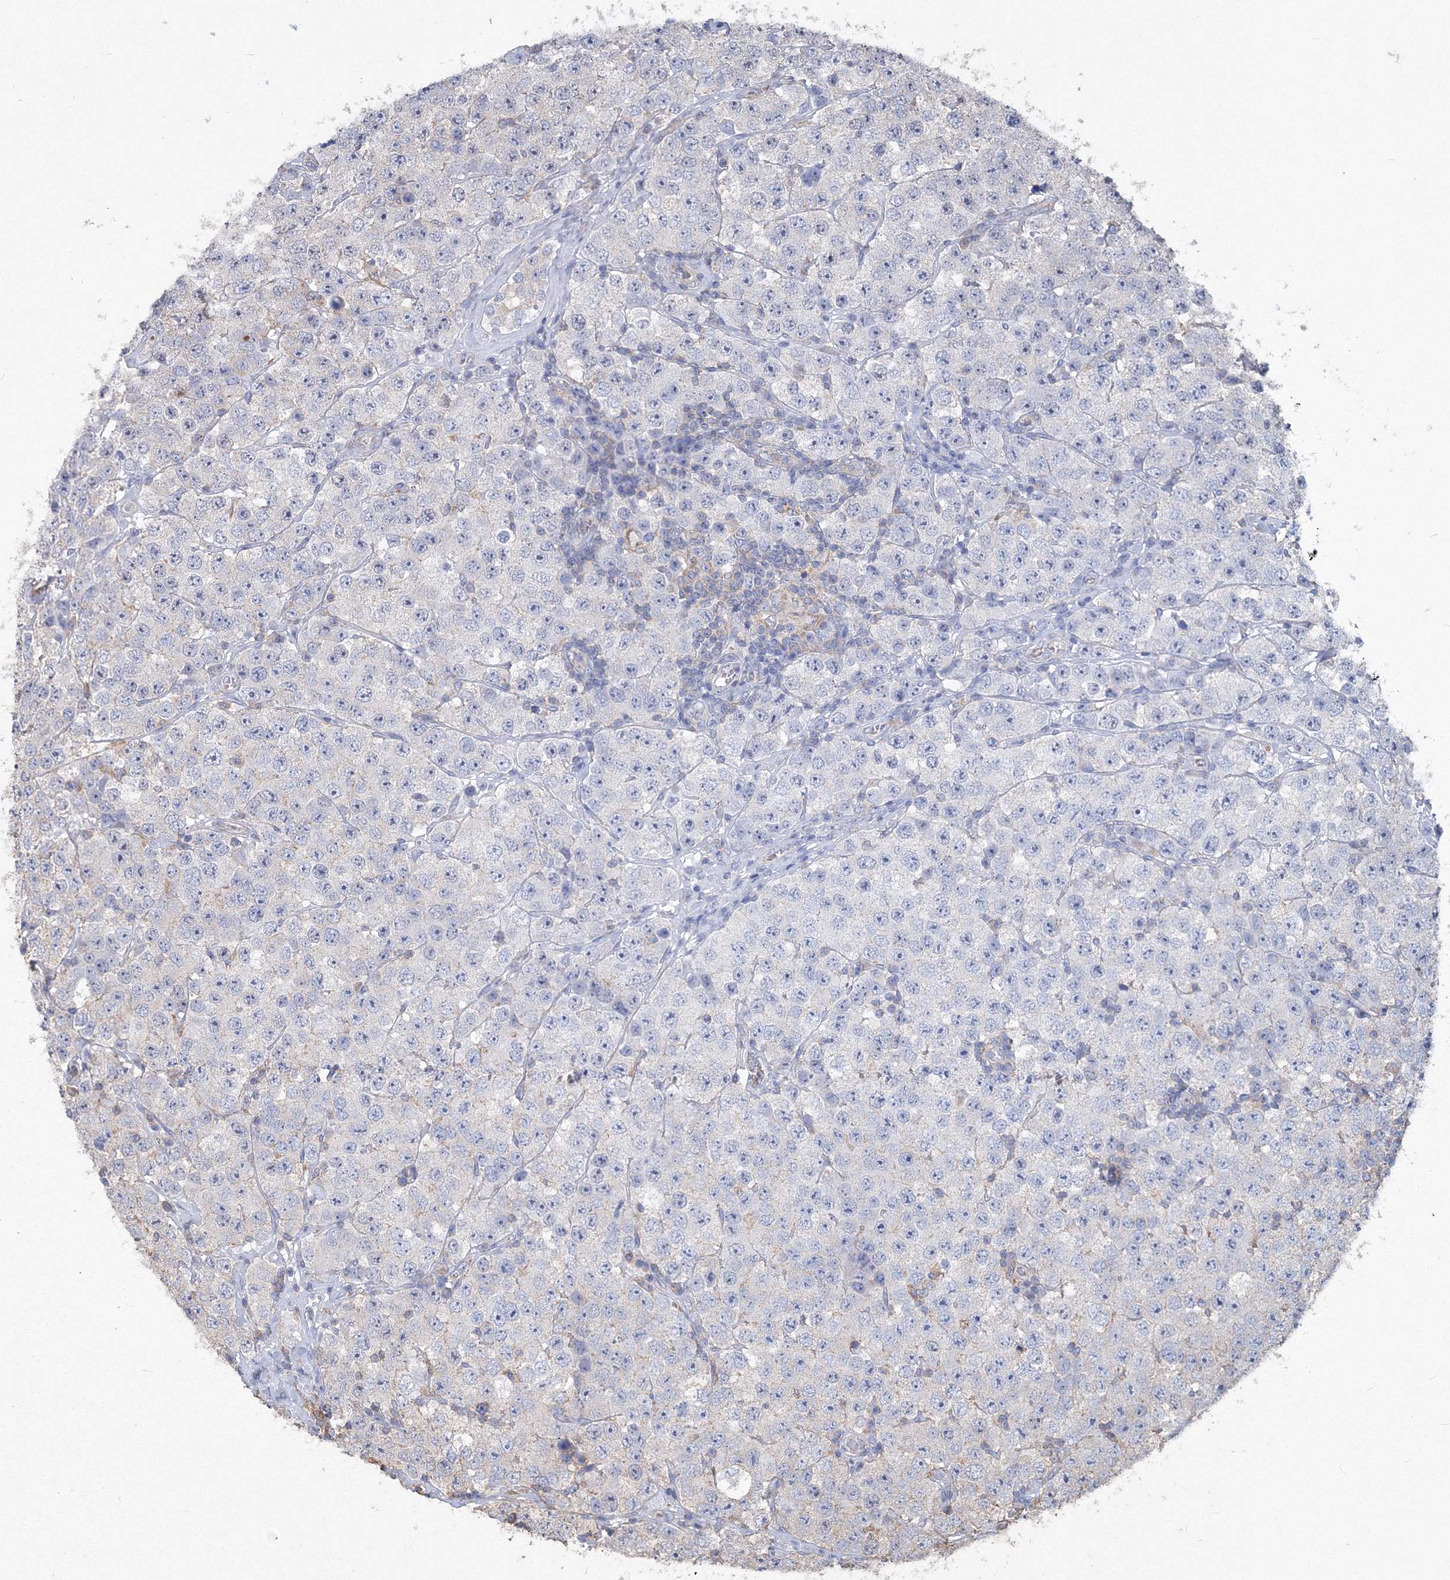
{"staining": {"intensity": "negative", "quantity": "none", "location": "none"}, "tissue": "testis cancer", "cell_type": "Tumor cells", "image_type": "cancer", "snomed": [{"axis": "morphology", "description": "Seminoma, NOS"}, {"axis": "topography", "description": "Testis"}], "caption": "Photomicrograph shows no protein positivity in tumor cells of testis seminoma tissue.", "gene": "TMEM139", "patient": {"sex": "male", "age": 28}}